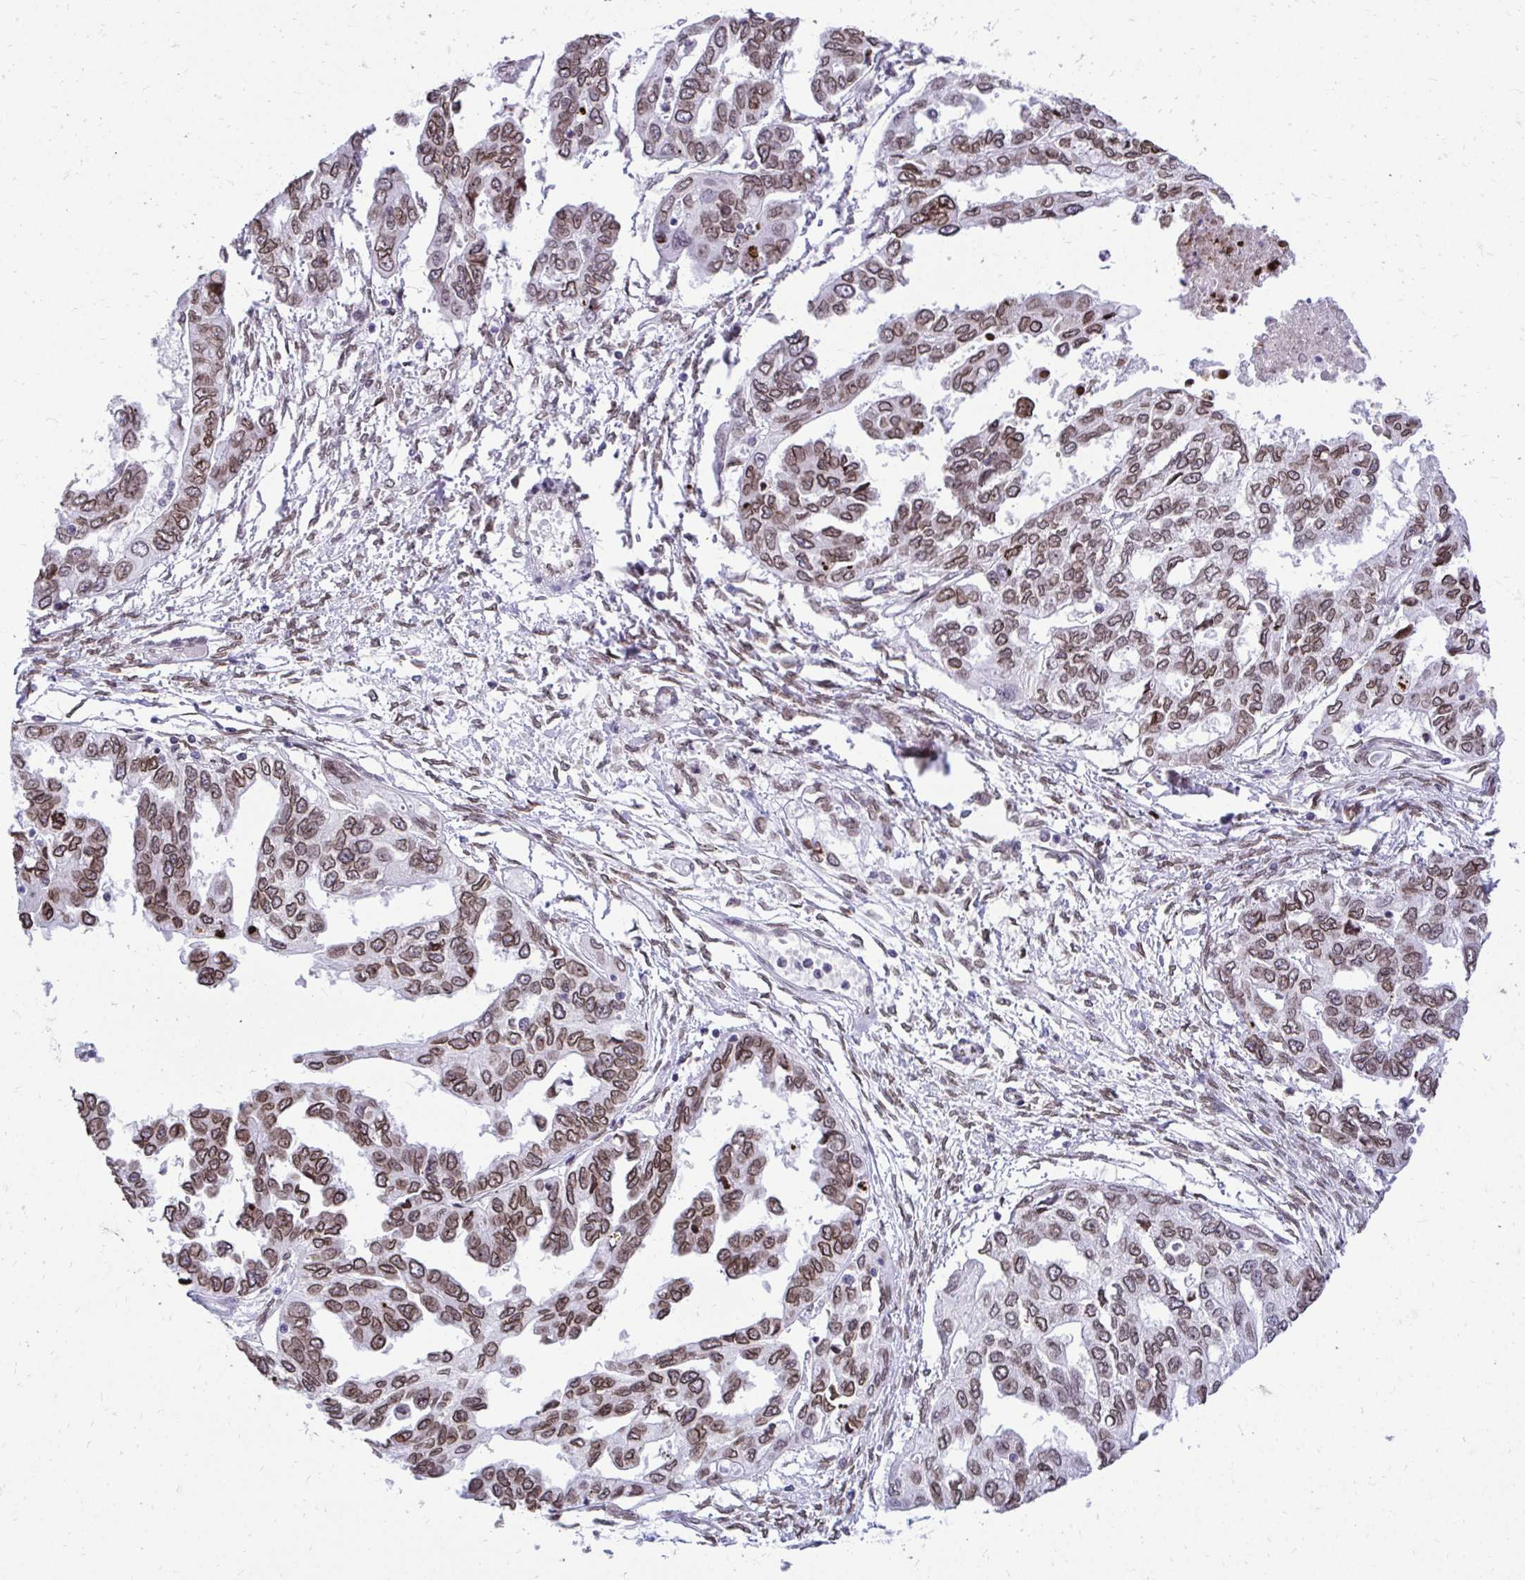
{"staining": {"intensity": "moderate", "quantity": ">75%", "location": "cytoplasmic/membranous,nuclear"}, "tissue": "ovarian cancer", "cell_type": "Tumor cells", "image_type": "cancer", "snomed": [{"axis": "morphology", "description": "Cystadenocarcinoma, serous, NOS"}, {"axis": "topography", "description": "Ovary"}], "caption": "Serous cystadenocarcinoma (ovarian) stained with DAB (3,3'-diaminobenzidine) immunohistochemistry exhibits medium levels of moderate cytoplasmic/membranous and nuclear staining in approximately >75% of tumor cells.", "gene": "BANF1", "patient": {"sex": "female", "age": 53}}